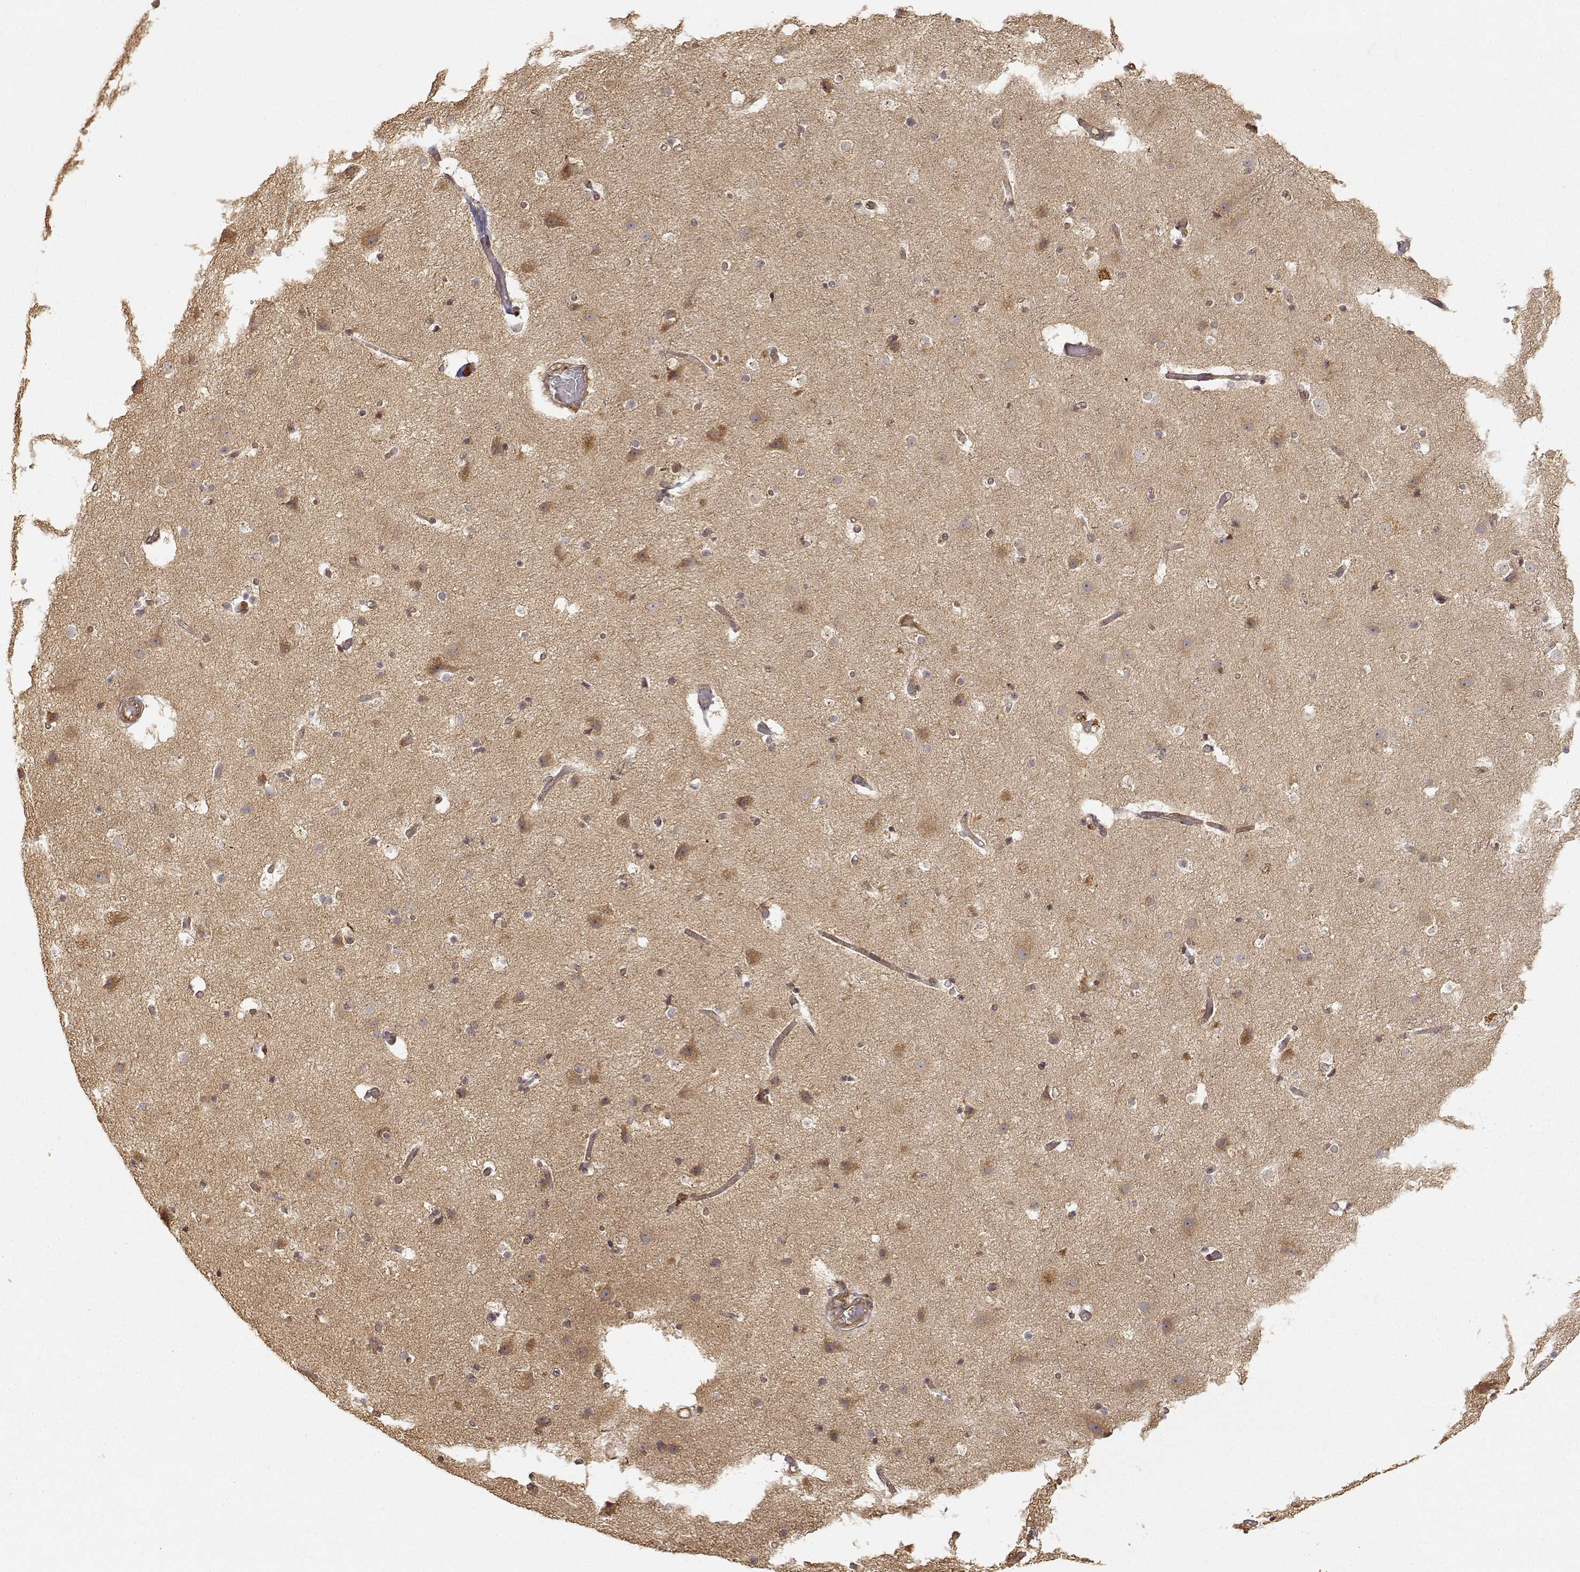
{"staining": {"intensity": "moderate", "quantity": ">75%", "location": "cytoplasmic/membranous"}, "tissue": "cerebral cortex", "cell_type": "Endothelial cells", "image_type": "normal", "snomed": [{"axis": "morphology", "description": "Normal tissue, NOS"}, {"axis": "topography", "description": "Cerebral cortex"}], "caption": "Immunohistochemical staining of normal cerebral cortex demonstrates >75% levels of moderate cytoplasmic/membranous protein positivity in about >75% of endothelial cells.", "gene": "CDK5RAP2", "patient": {"sex": "female", "age": 52}}